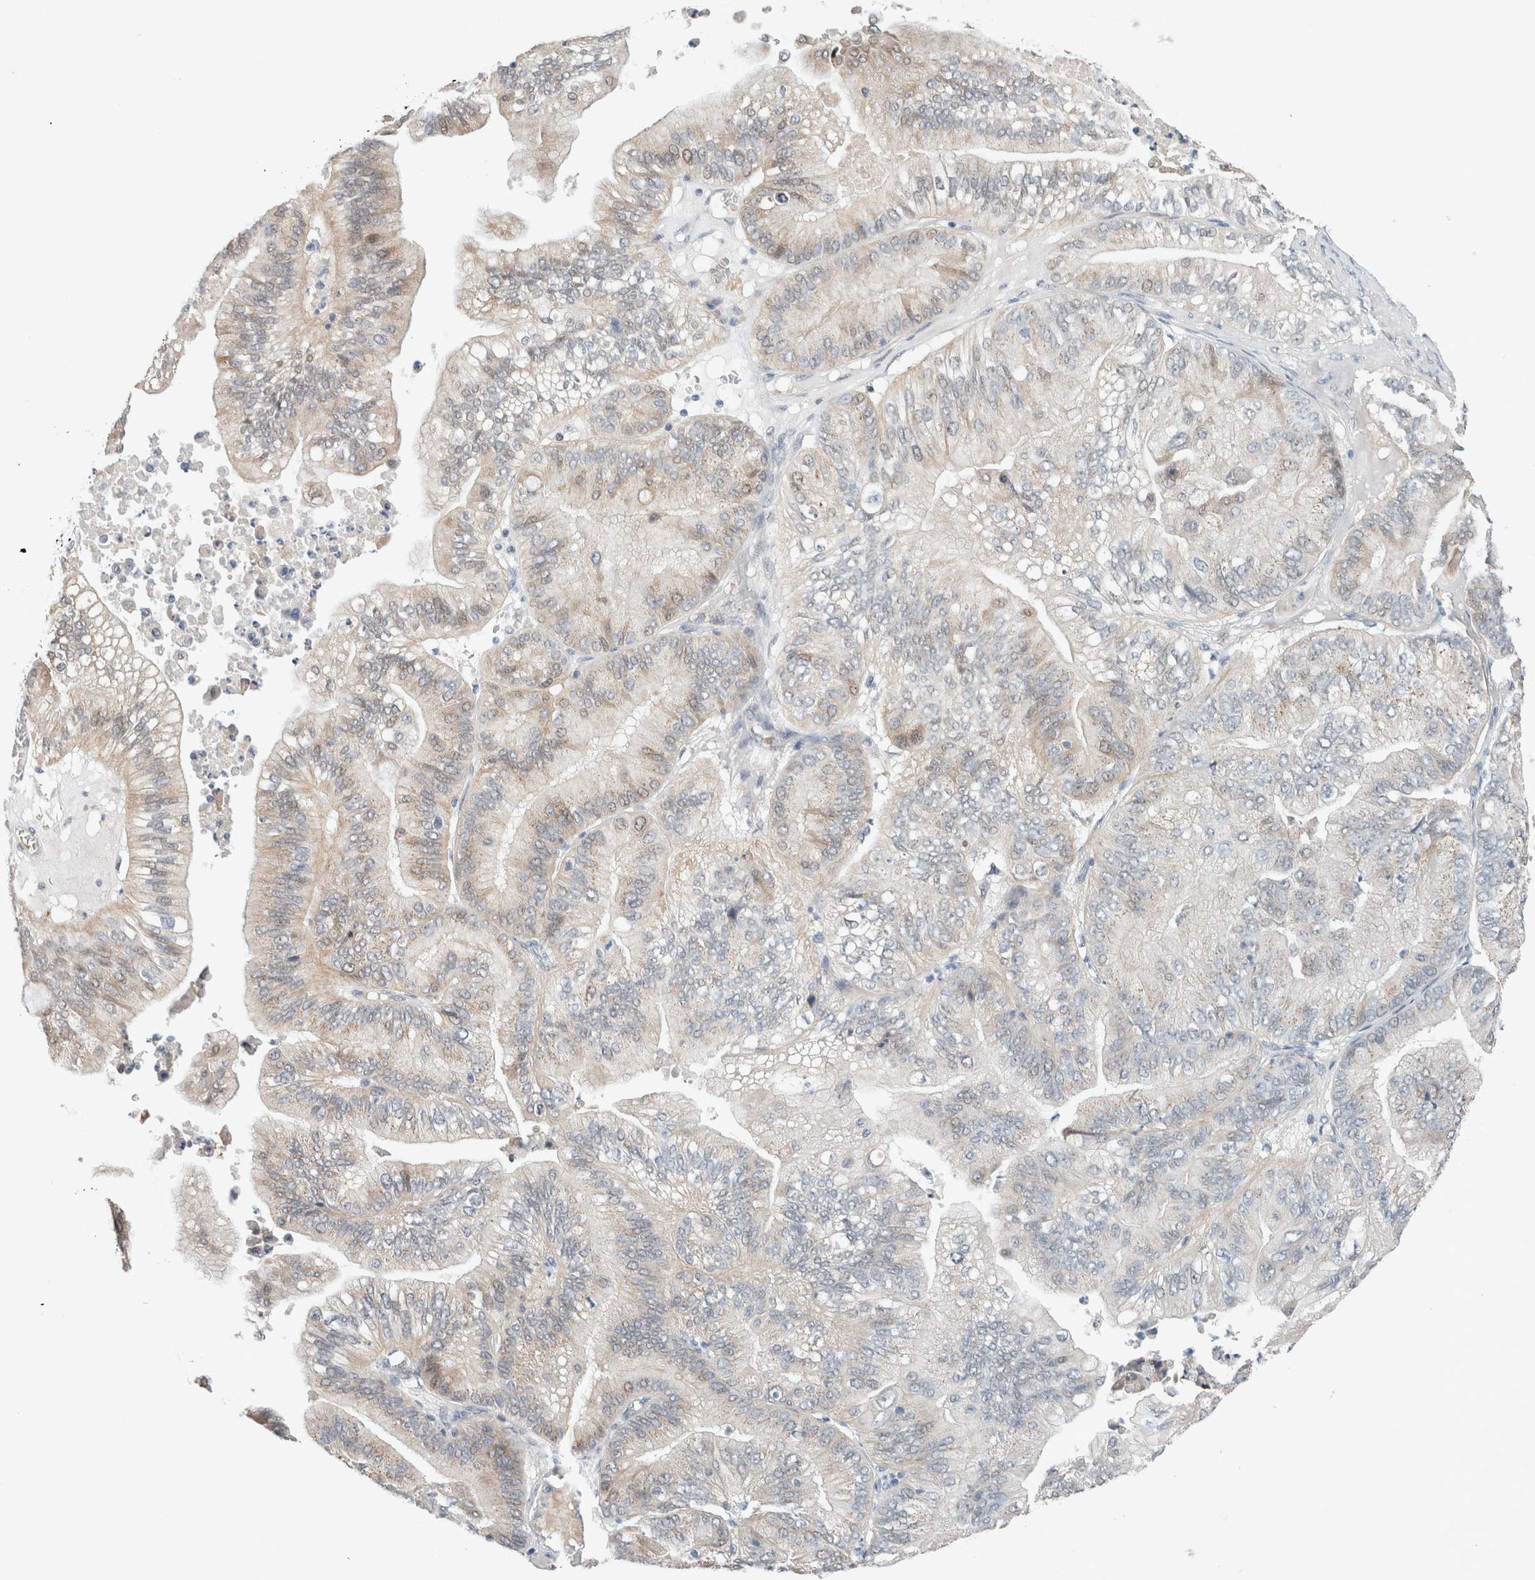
{"staining": {"intensity": "weak", "quantity": "<25%", "location": "cytoplasmic/membranous"}, "tissue": "ovarian cancer", "cell_type": "Tumor cells", "image_type": "cancer", "snomed": [{"axis": "morphology", "description": "Cystadenocarcinoma, mucinous, NOS"}, {"axis": "topography", "description": "Ovary"}], "caption": "Immunohistochemical staining of human mucinous cystadenocarcinoma (ovarian) exhibits no significant positivity in tumor cells.", "gene": "CRAT", "patient": {"sex": "female", "age": 61}}